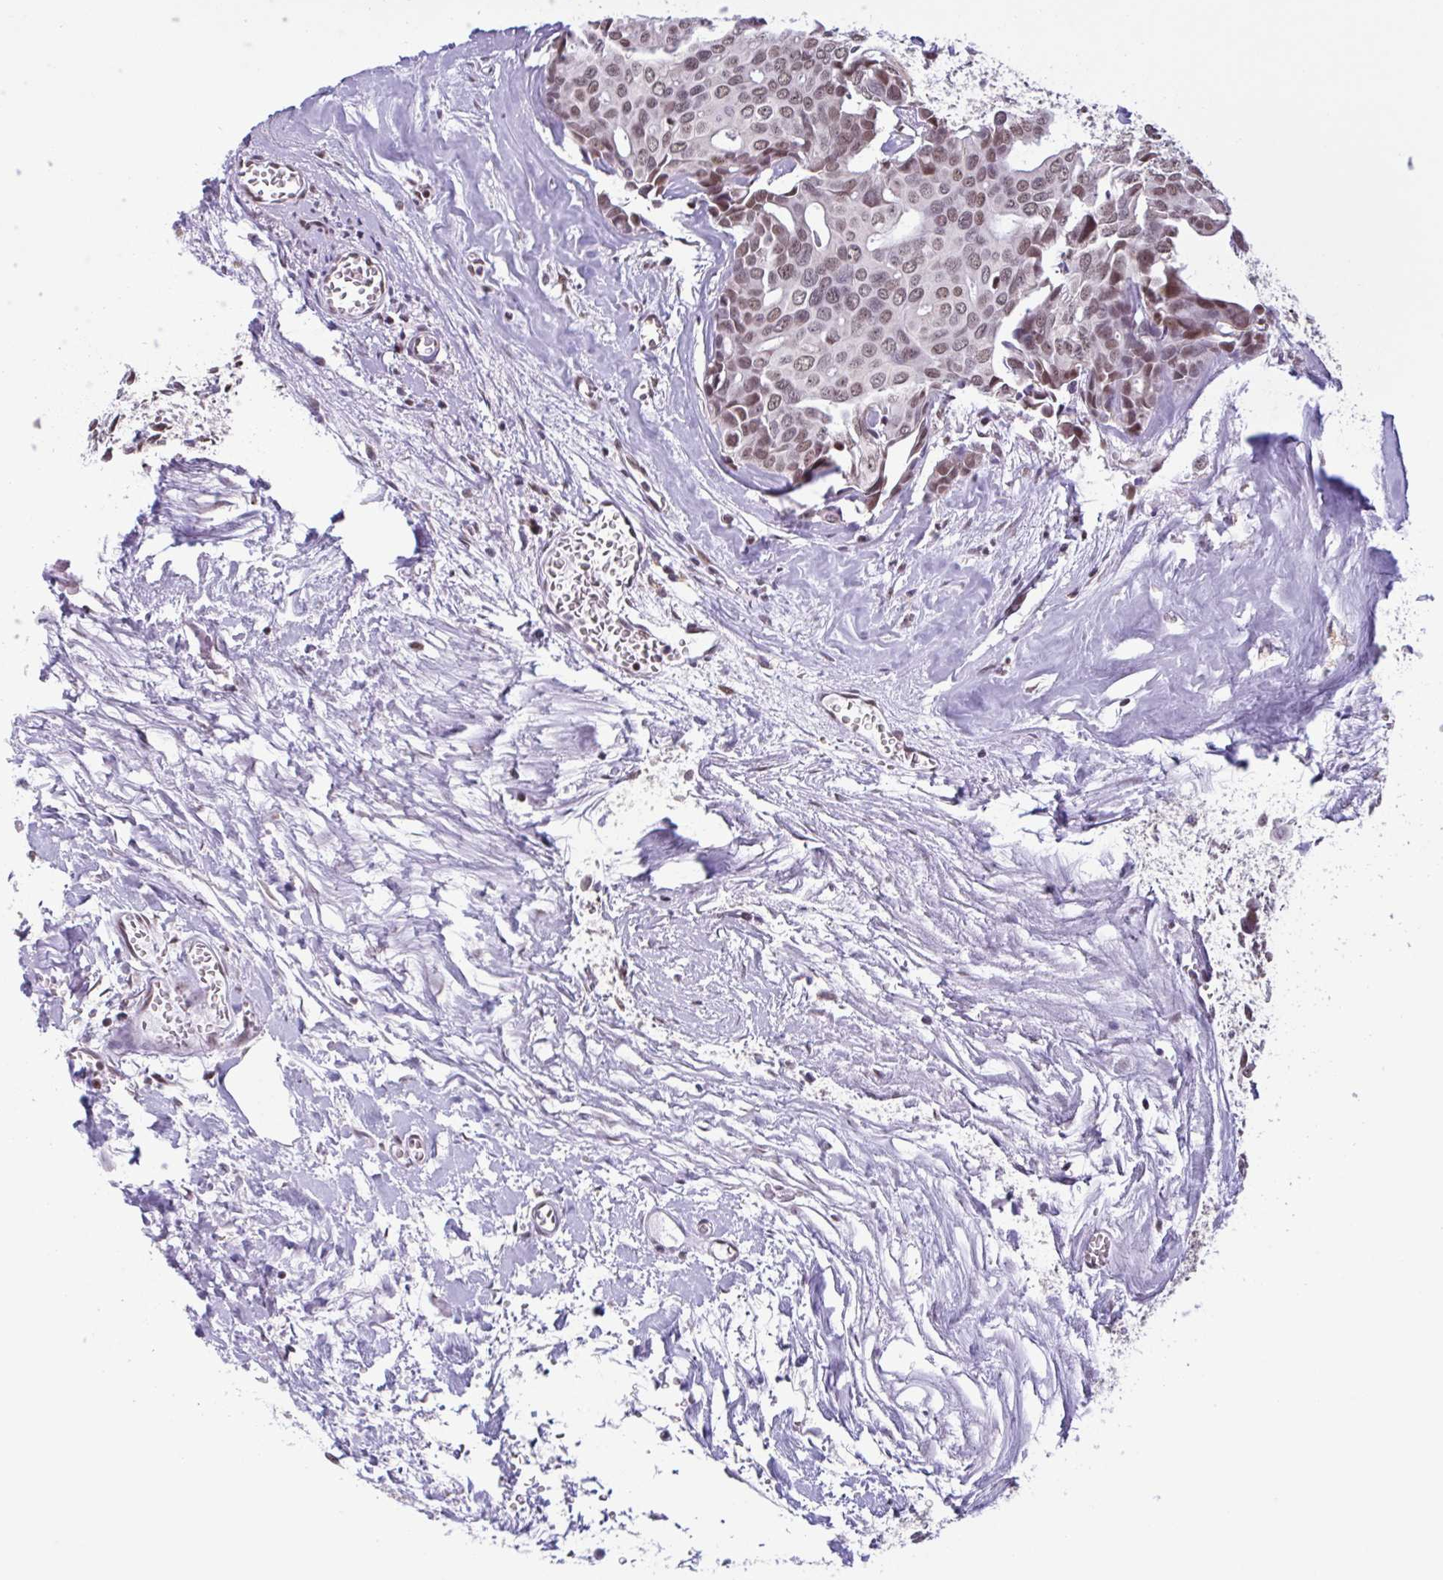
{"staining": {"intensity": "moderate", "quantity": ">75%", "location": "nuclear"}, "tissue": "breast cancer", "cell_type": "Tumor cells", "image_type": "cancer", "snomed": [{"axis": "morphology", "description": "Duct carcinoma"}, {"axis": "topography", "description": "Breast"}], "caption": "IHC (DAB) staining of human intraductal carcinoma (breast) exhibits moderate nuclear protein expression in approximately >75% of tumor cells. (DAB IHC with brightfield microscopy, high magnification).", "gene": "TIMM21", "patient": {"sex": "female", "age": 54}}